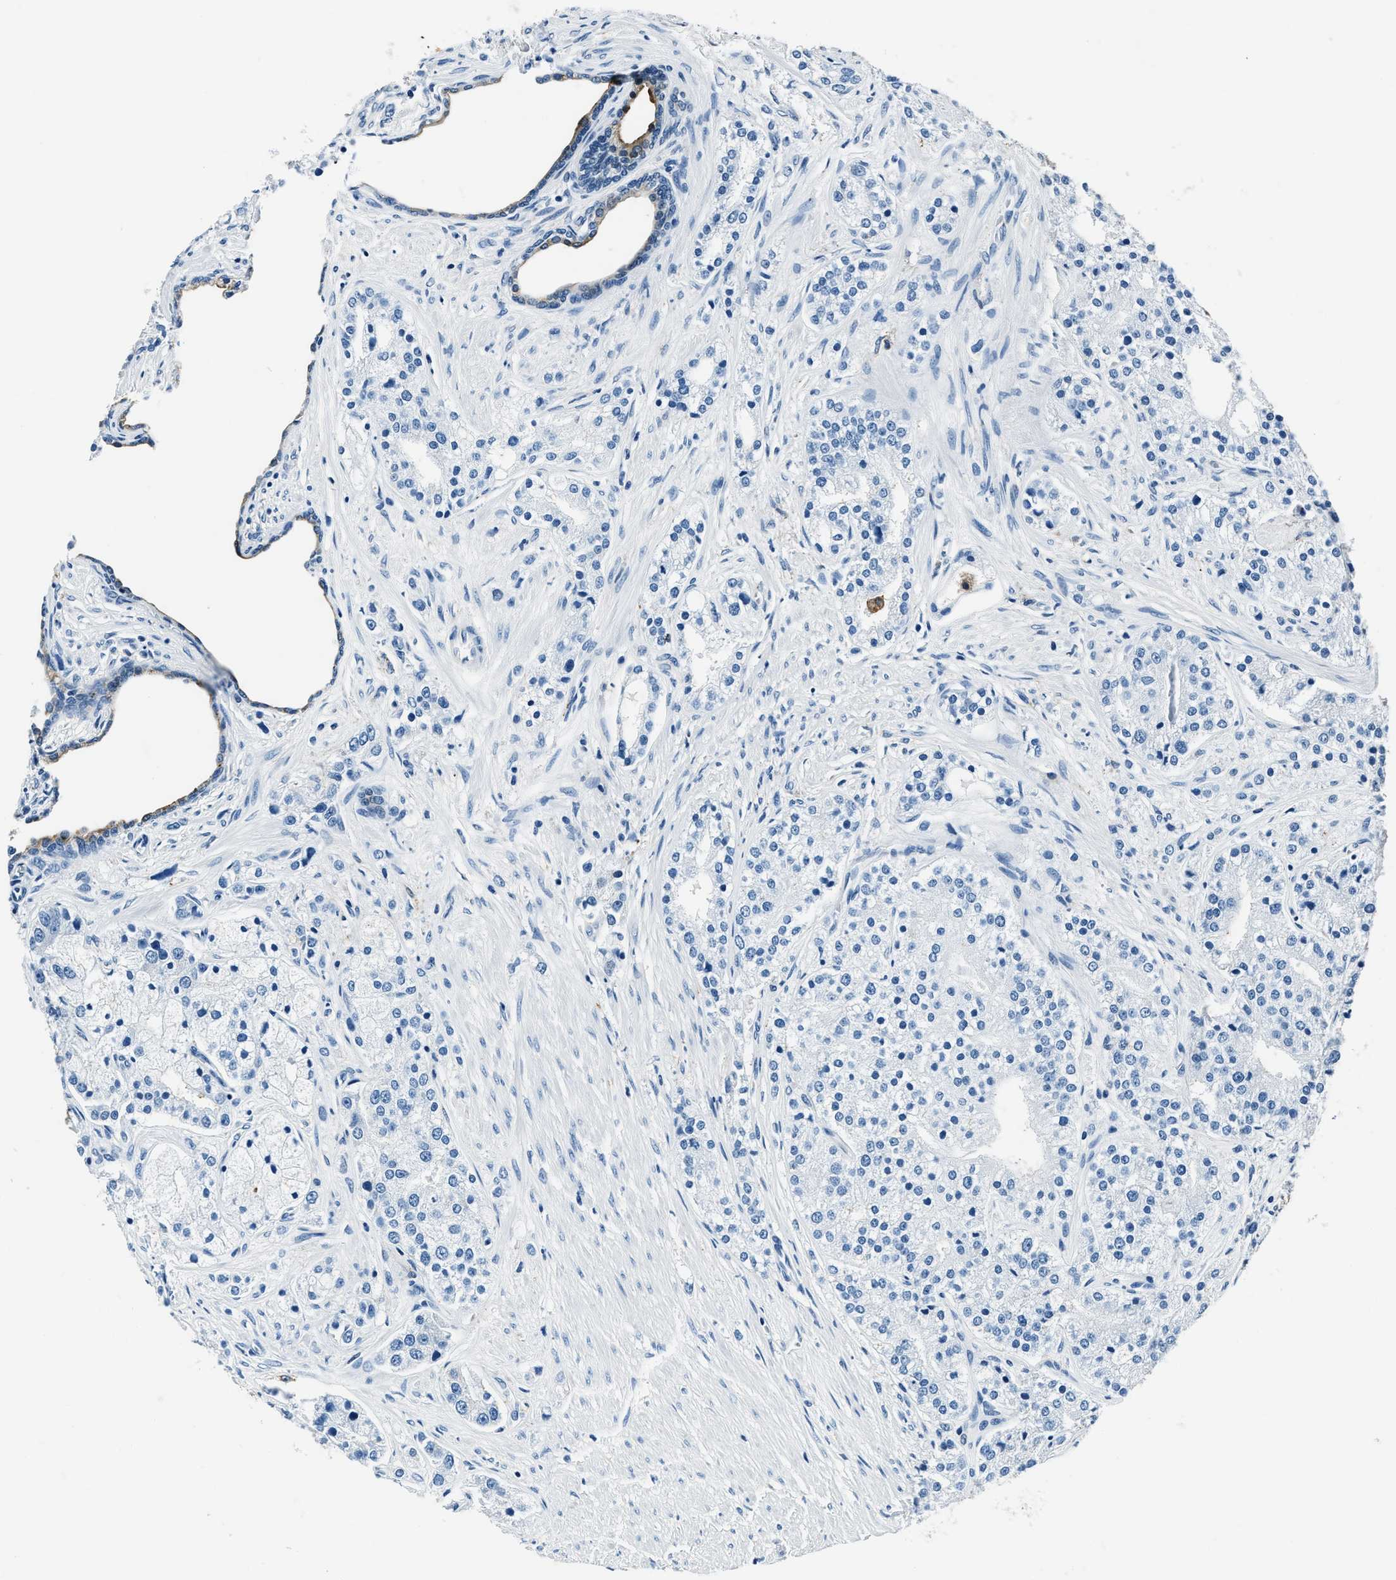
{"staining": {"intensity": "negative", "quantity": "none", "location": "none"}, "tissue": "prostate cancer", "cell_type": "Tumor cells", "image_type": "cancer", "snomed": [{"axis": "morphology", "description": "Adenocarcinoma, High grade"}, {"axis": "topography", "description": "Prostate"}], "caption": "Tumor cells are negative for protein expression in human prostate cancer (high-grade adenocarcinoma).", "gene": "PTPDC1", "patient": {"sex": "male", "age": 50}}